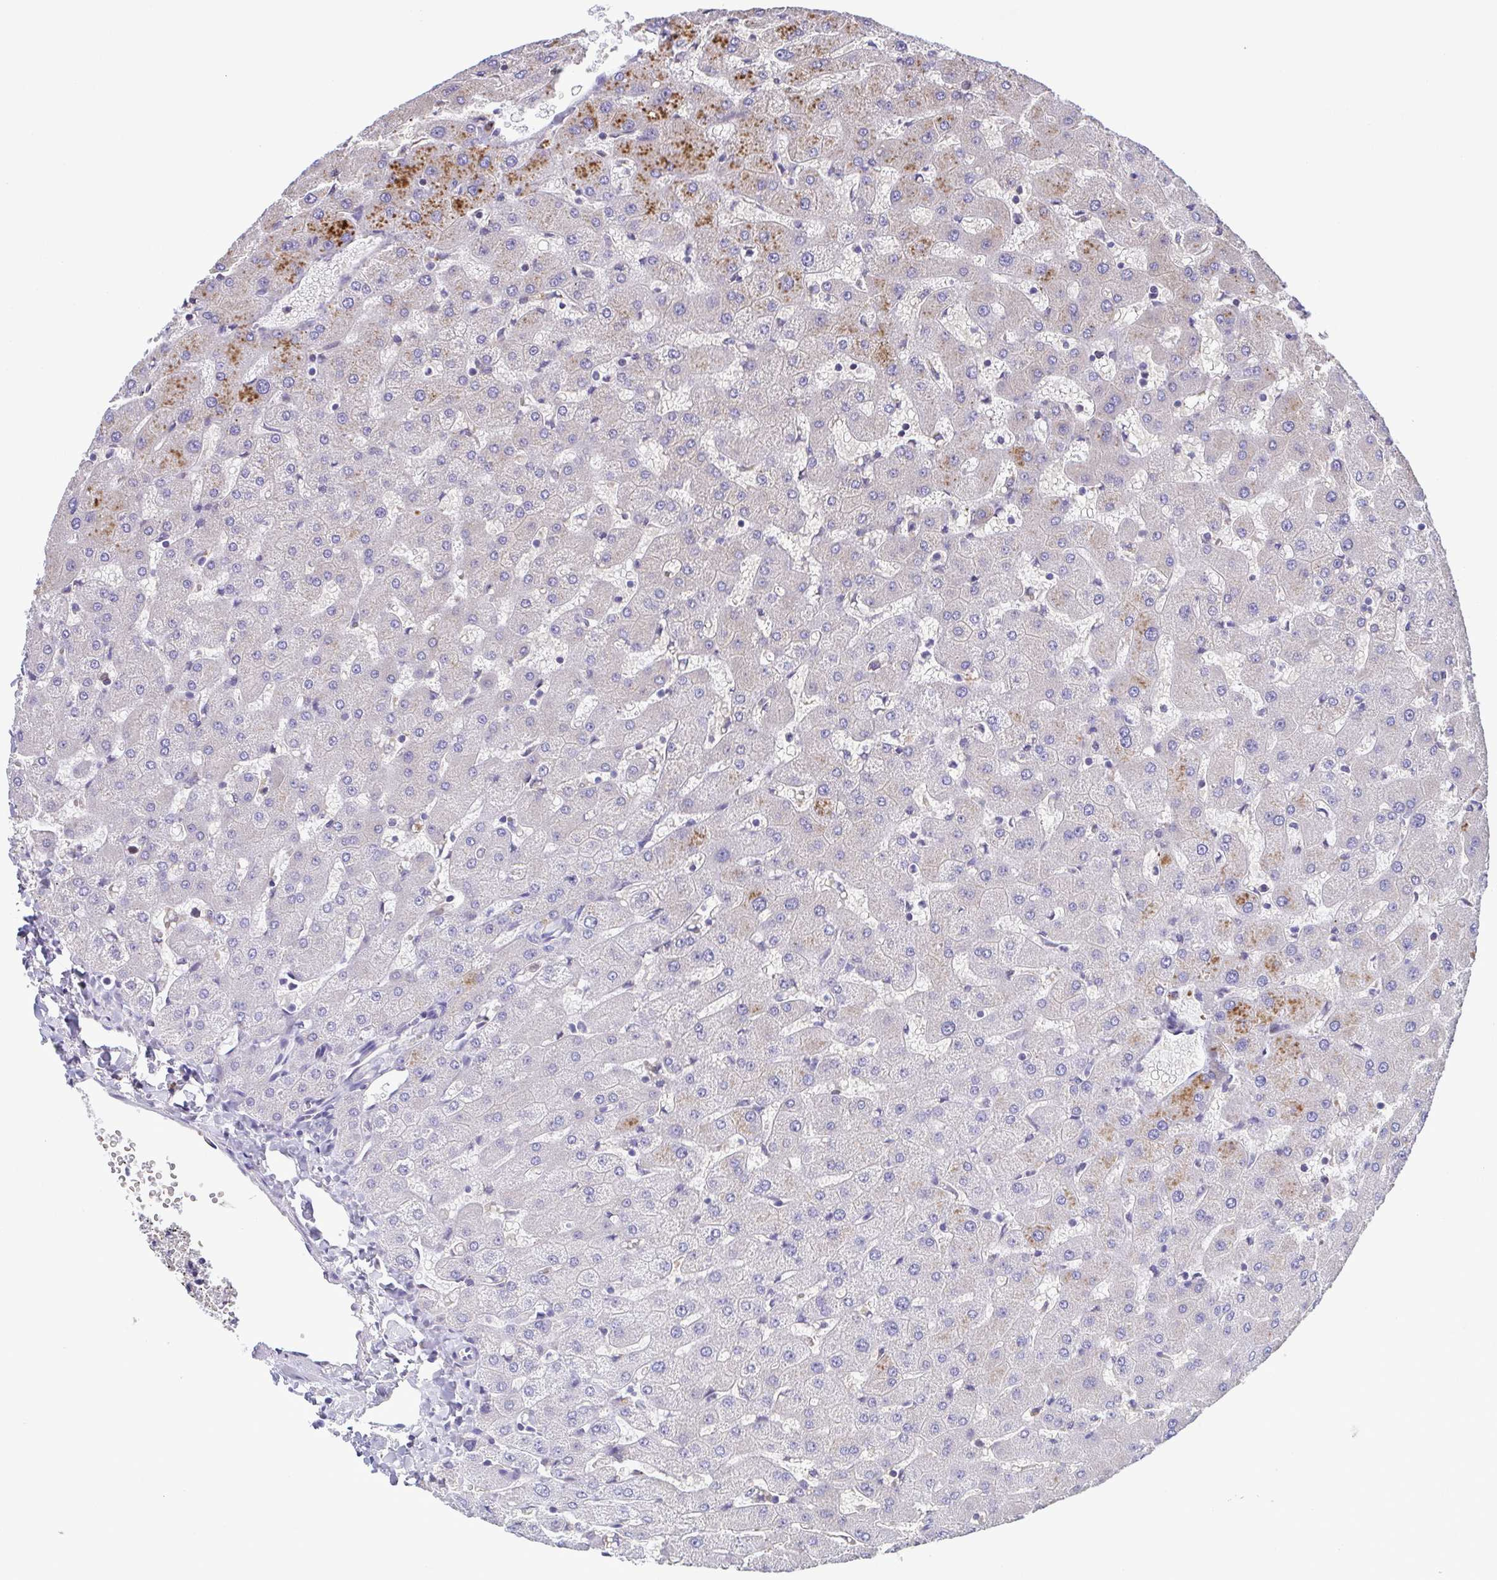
{"staining": {"intensity": "negative", "quantity": "none", "location": "none"}, "tissue": "liver", "cell_type": "Cholangiocytes", "image_type": "normal", "snomed": [{"axis": "morphology", "description": "Normal tissue, NOS"}, {"axis": "topography", "description": "Liver"}], "caption": "Image shows no protein staining in cholangiocytes of benign liver.", "gene": "TIPIN", "patient": {"sex": "female", "age": 63}}